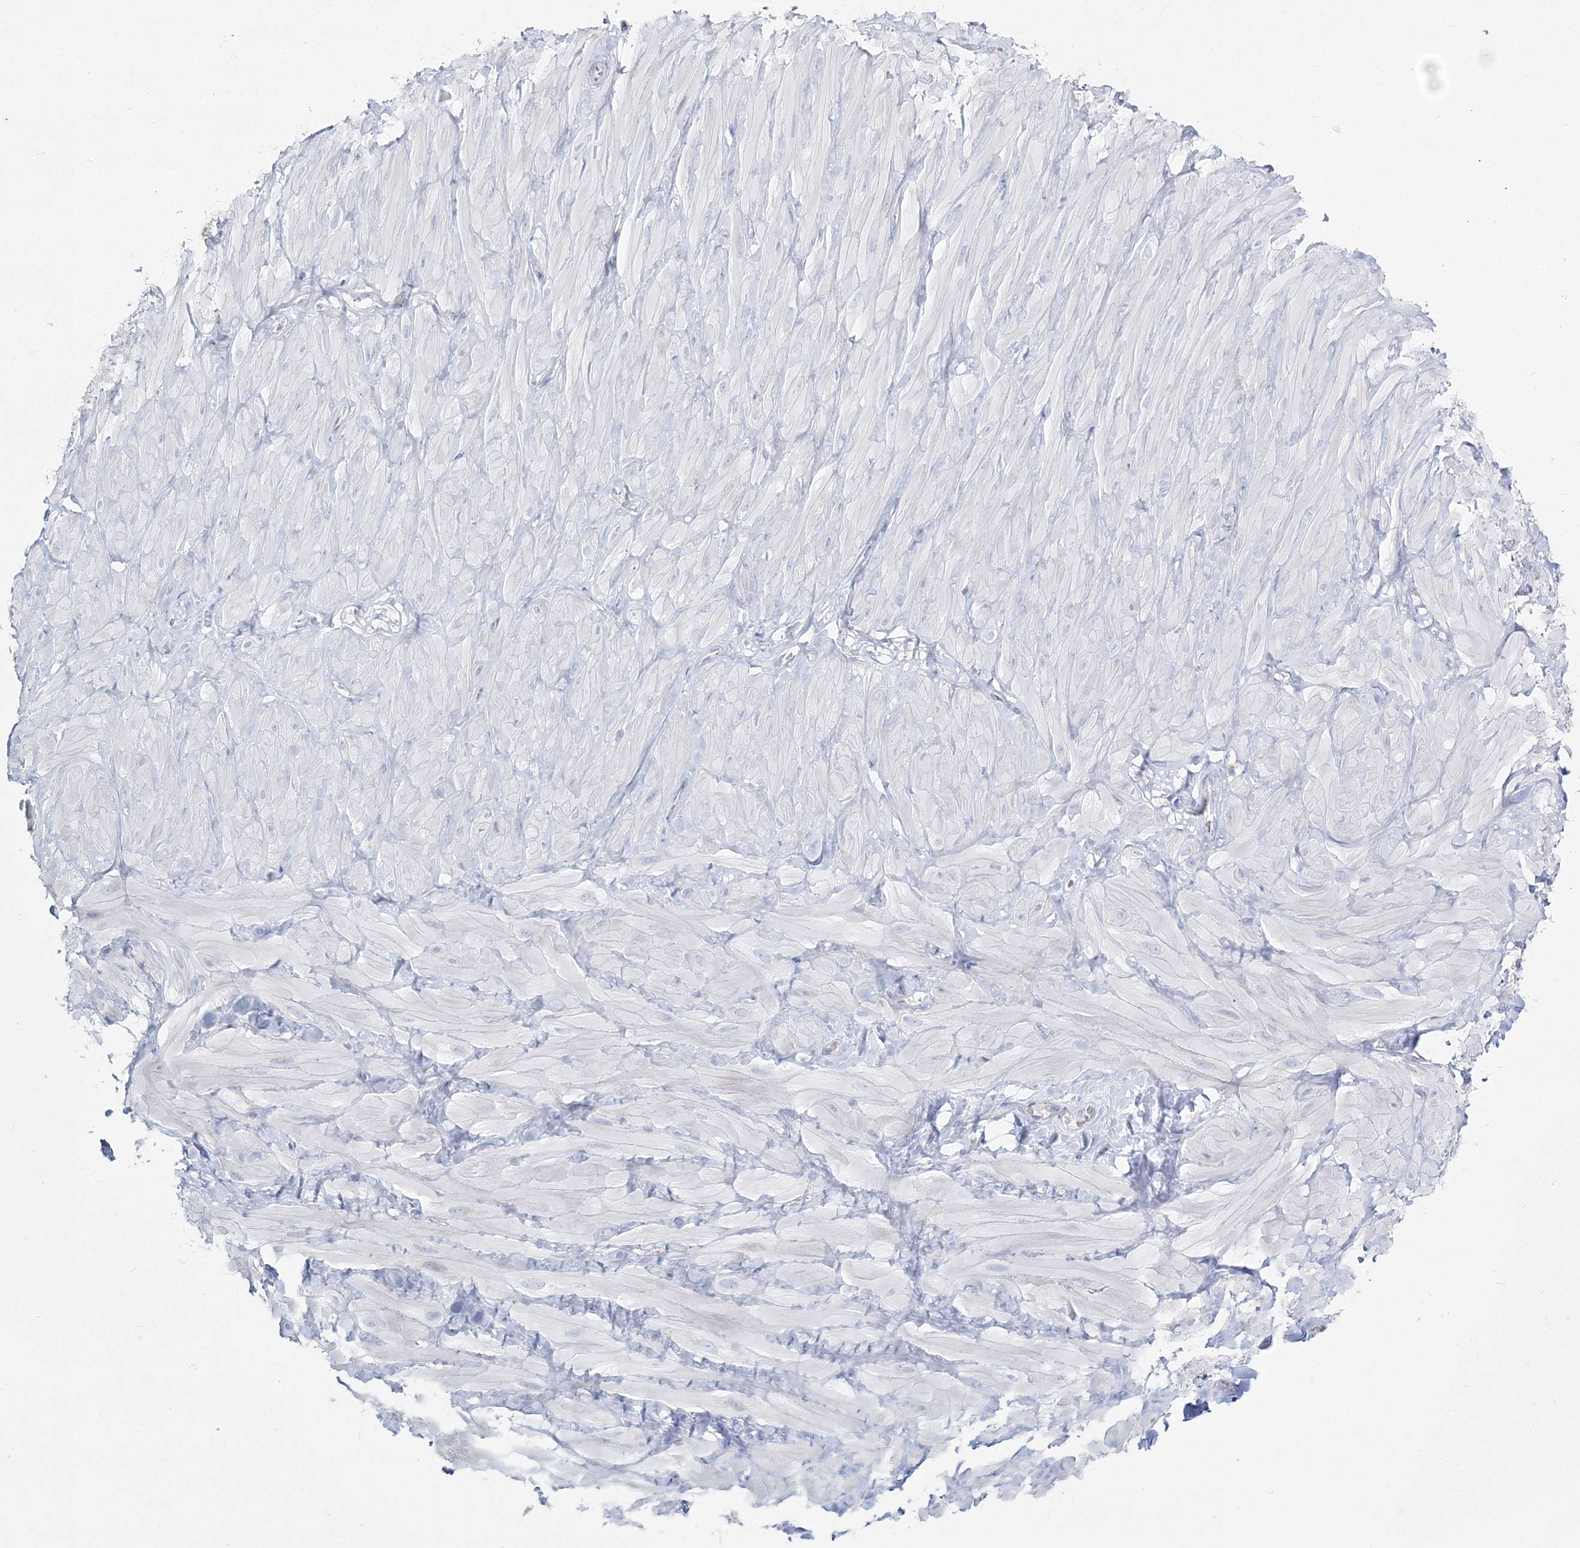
{"staining": {"intensity": "negative", "quantity": "none", "location": "none"}, "tissue": "adipose tissue", "cell_type": "Adipocytes", "image_type": "normal", "snomed": [{"axis": "morphology", "description": "Normal tissue, NOS"}, {"axis": "topography", "description": "Adipose tissue"}, {"axis": "topography", "description": "Vascular tissue"}, {"axis": "topography", "description": "Peripheral nerve tissue"}], "caption": "A high-resolution image shows IHC staining of normal adipose tissue, which displays no significant positivity in adipocytes. Brightfield microscopy of IHC stained with DAB (3,3'-diaminobenzidine) (brown) and hematoxylin (blue), captured at high magnification.", "gene": "HIBCH", "patient": {"sex": "male", "age": 25}}